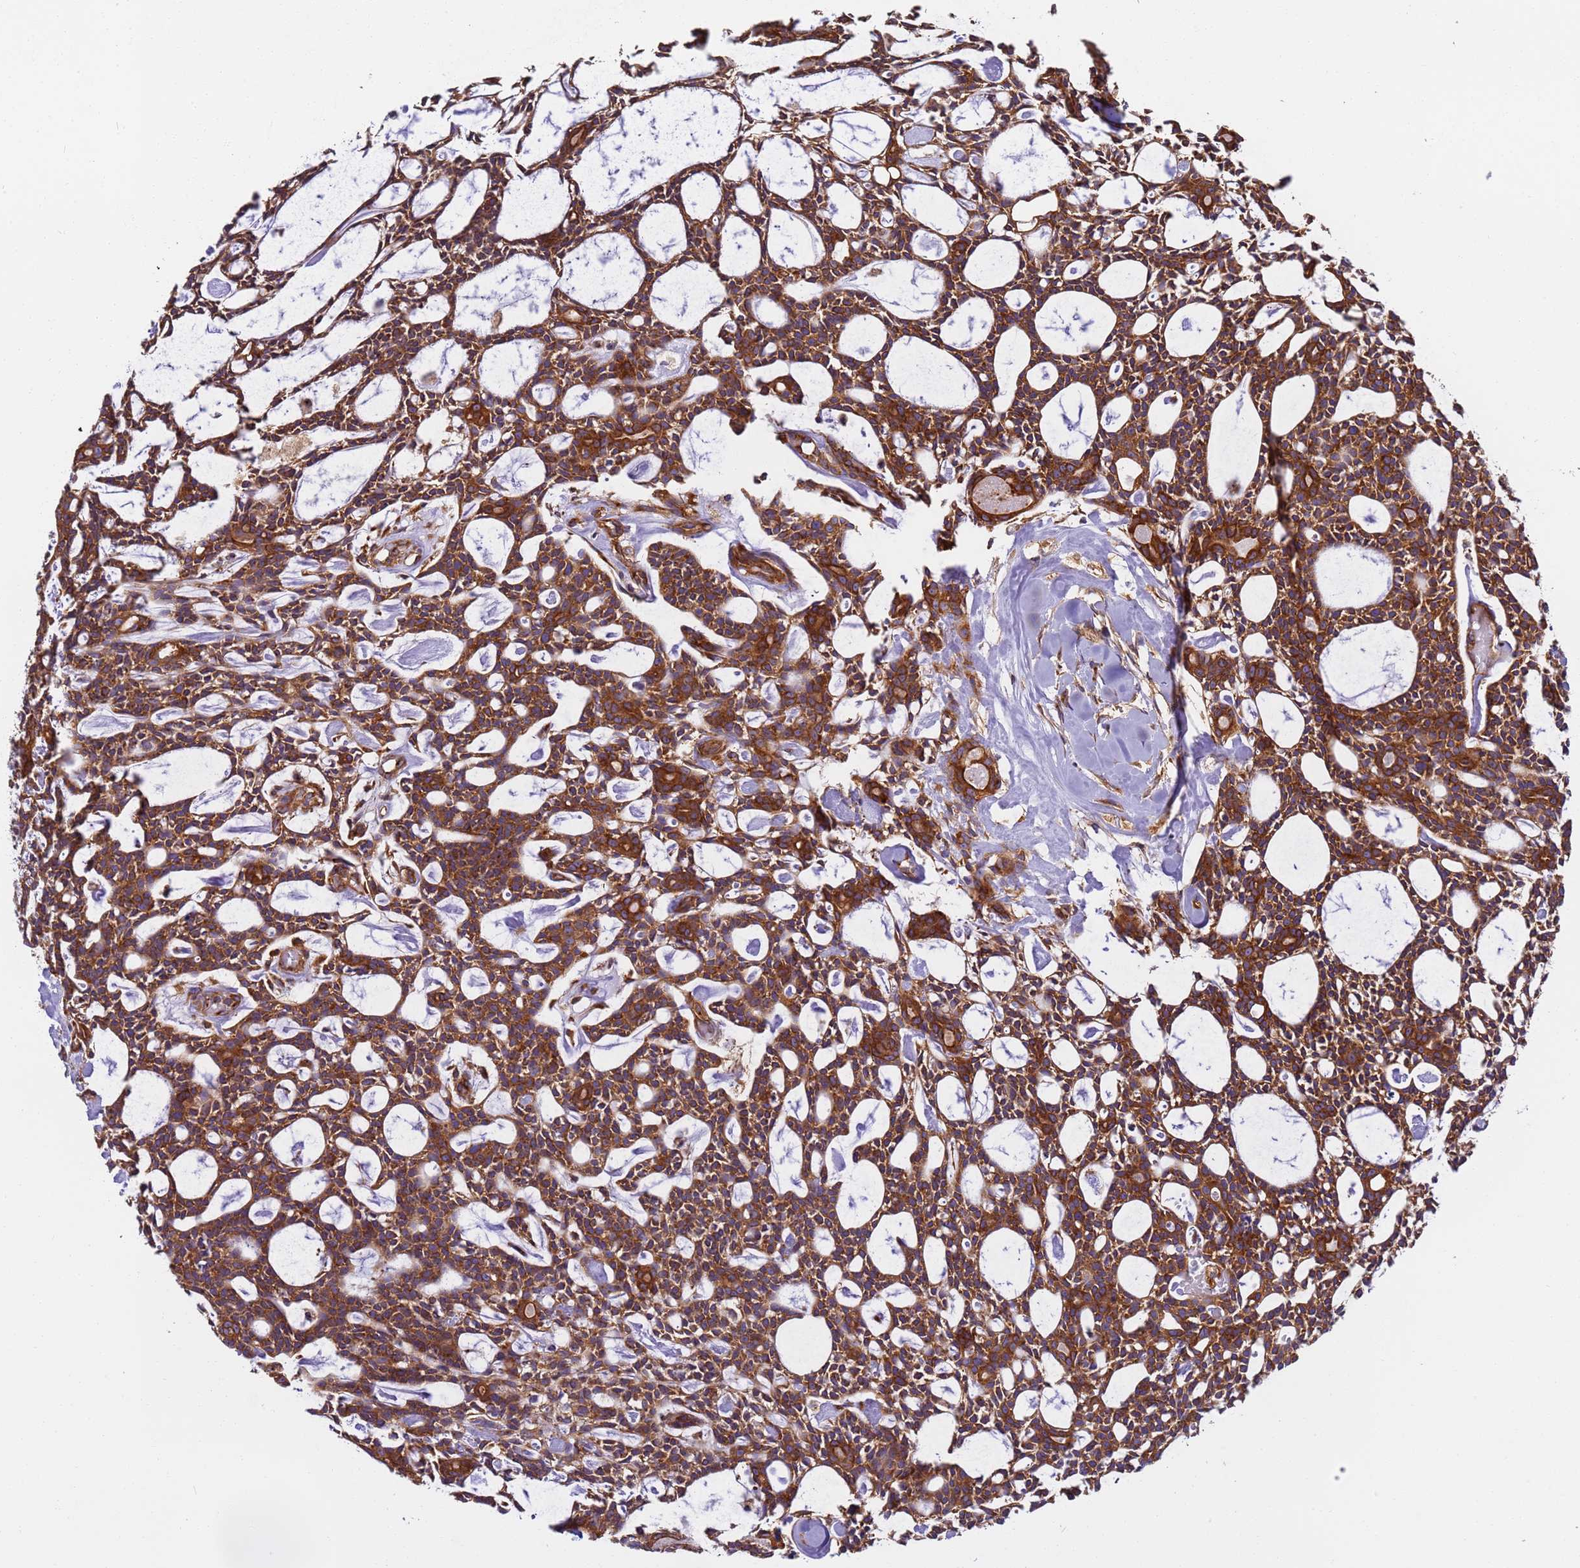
{"staining": {"intensity": "strong", "quantity": ">75%", "location": "cytoplasmic/membranous"}, "tissue": "head and neck cancer", "cell_type": "Tumor cells", "image_type": "cancer", "snomed": [{"axis": "morphology", "description": "Adenocarcinoma, NOS"}, {"axis": "topography", "description": "Salivary gland"}, {"axis": "topography", "description": "Head-Neck"}], "caption": "This histopathology image exhibits immunohistochemistry (IHC) staining of adenocarcinoma (head and neck), with high strong cytoplasmic/membranous staining in about >75% of tumor cells.", "gene": "DYNC1I2", "patient": {"sex": "male", "age": 55}}